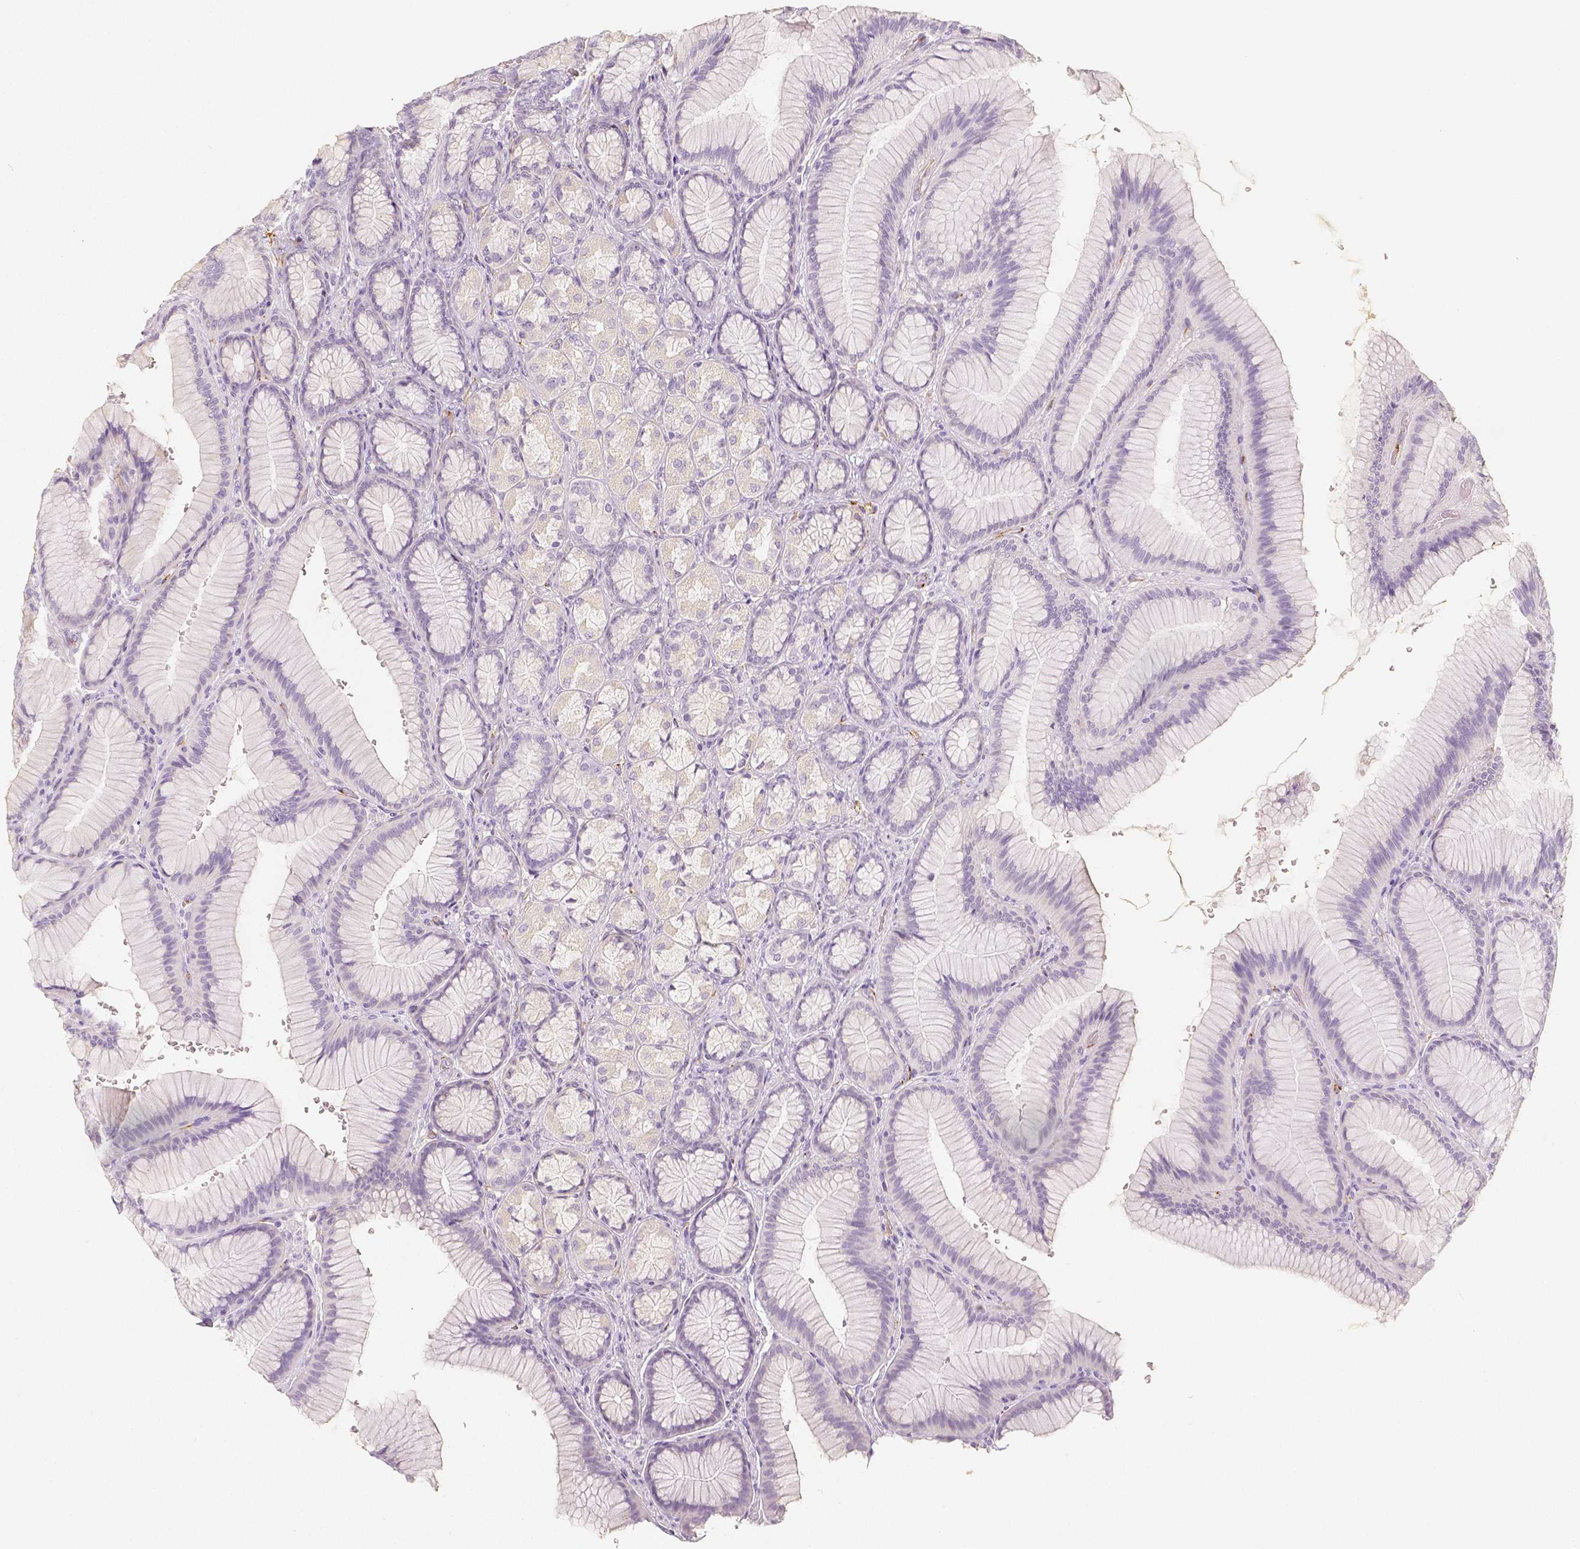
{"staining": {"intensity": "negative", "quantity": "none", "location": "none"}, "tissue": "stomach", "cell_type": "Glandular cells", "image_type": "normal", "snomed": [{"axis": "morphology", "description": "Normal tissue, NOS"}, {"axis": "morphology", "description": "Adenocarcinoma, NOS"}, {"axis": "morphology", "description": "Adenocarcinoma, High grade"}, {"axis": "topography", "description": "Stomach, upper"}, {"axis": "topography", "description": "Stomach"}], "caption": "DAB (3,3'-diaminobenzidine) immunohistochemical staining of benign human stomach exhibits no significant positivity in glandular cells.", "gene": "THY1", "patient": {"sex": "female", "age": 65}}